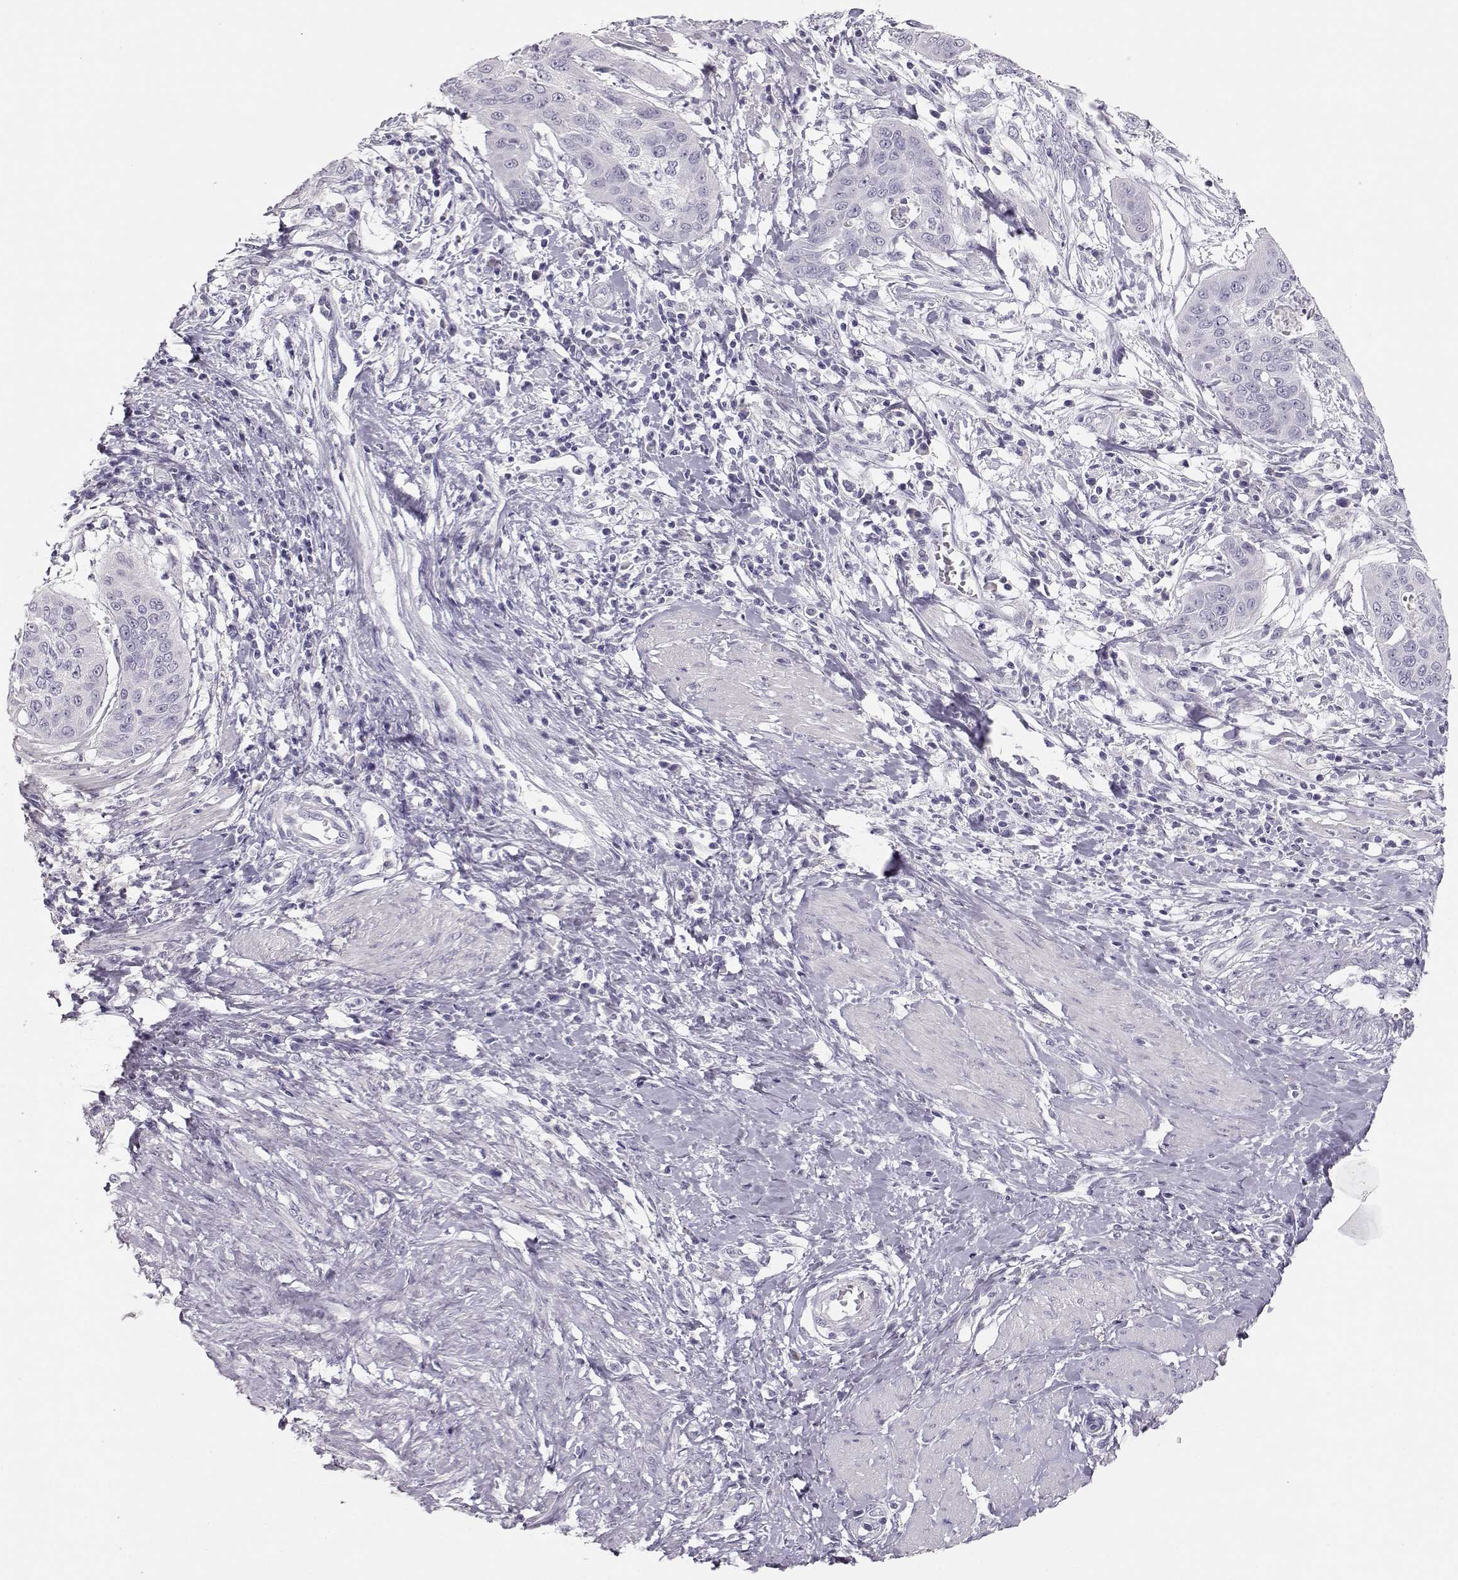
{"staining": {"intensity": "negative", "quantity": "none", "location": "none"}, "tissue": "cervical cancer", "cell_type": "Tumor cells", "image_type": "cancer", "snomed": [{"axis": "morphology", "description": "Squamous cell carcinoma, NOS"}, {"axis": "topography", "description": "Cervix"}], "caption": "This is an immunohistochemistry (IHC) histopathology image of cervical cancer. There is no staining in tumor cells.", "gene": "LEPR", "patient": {"sex": "female", "age": 39}}